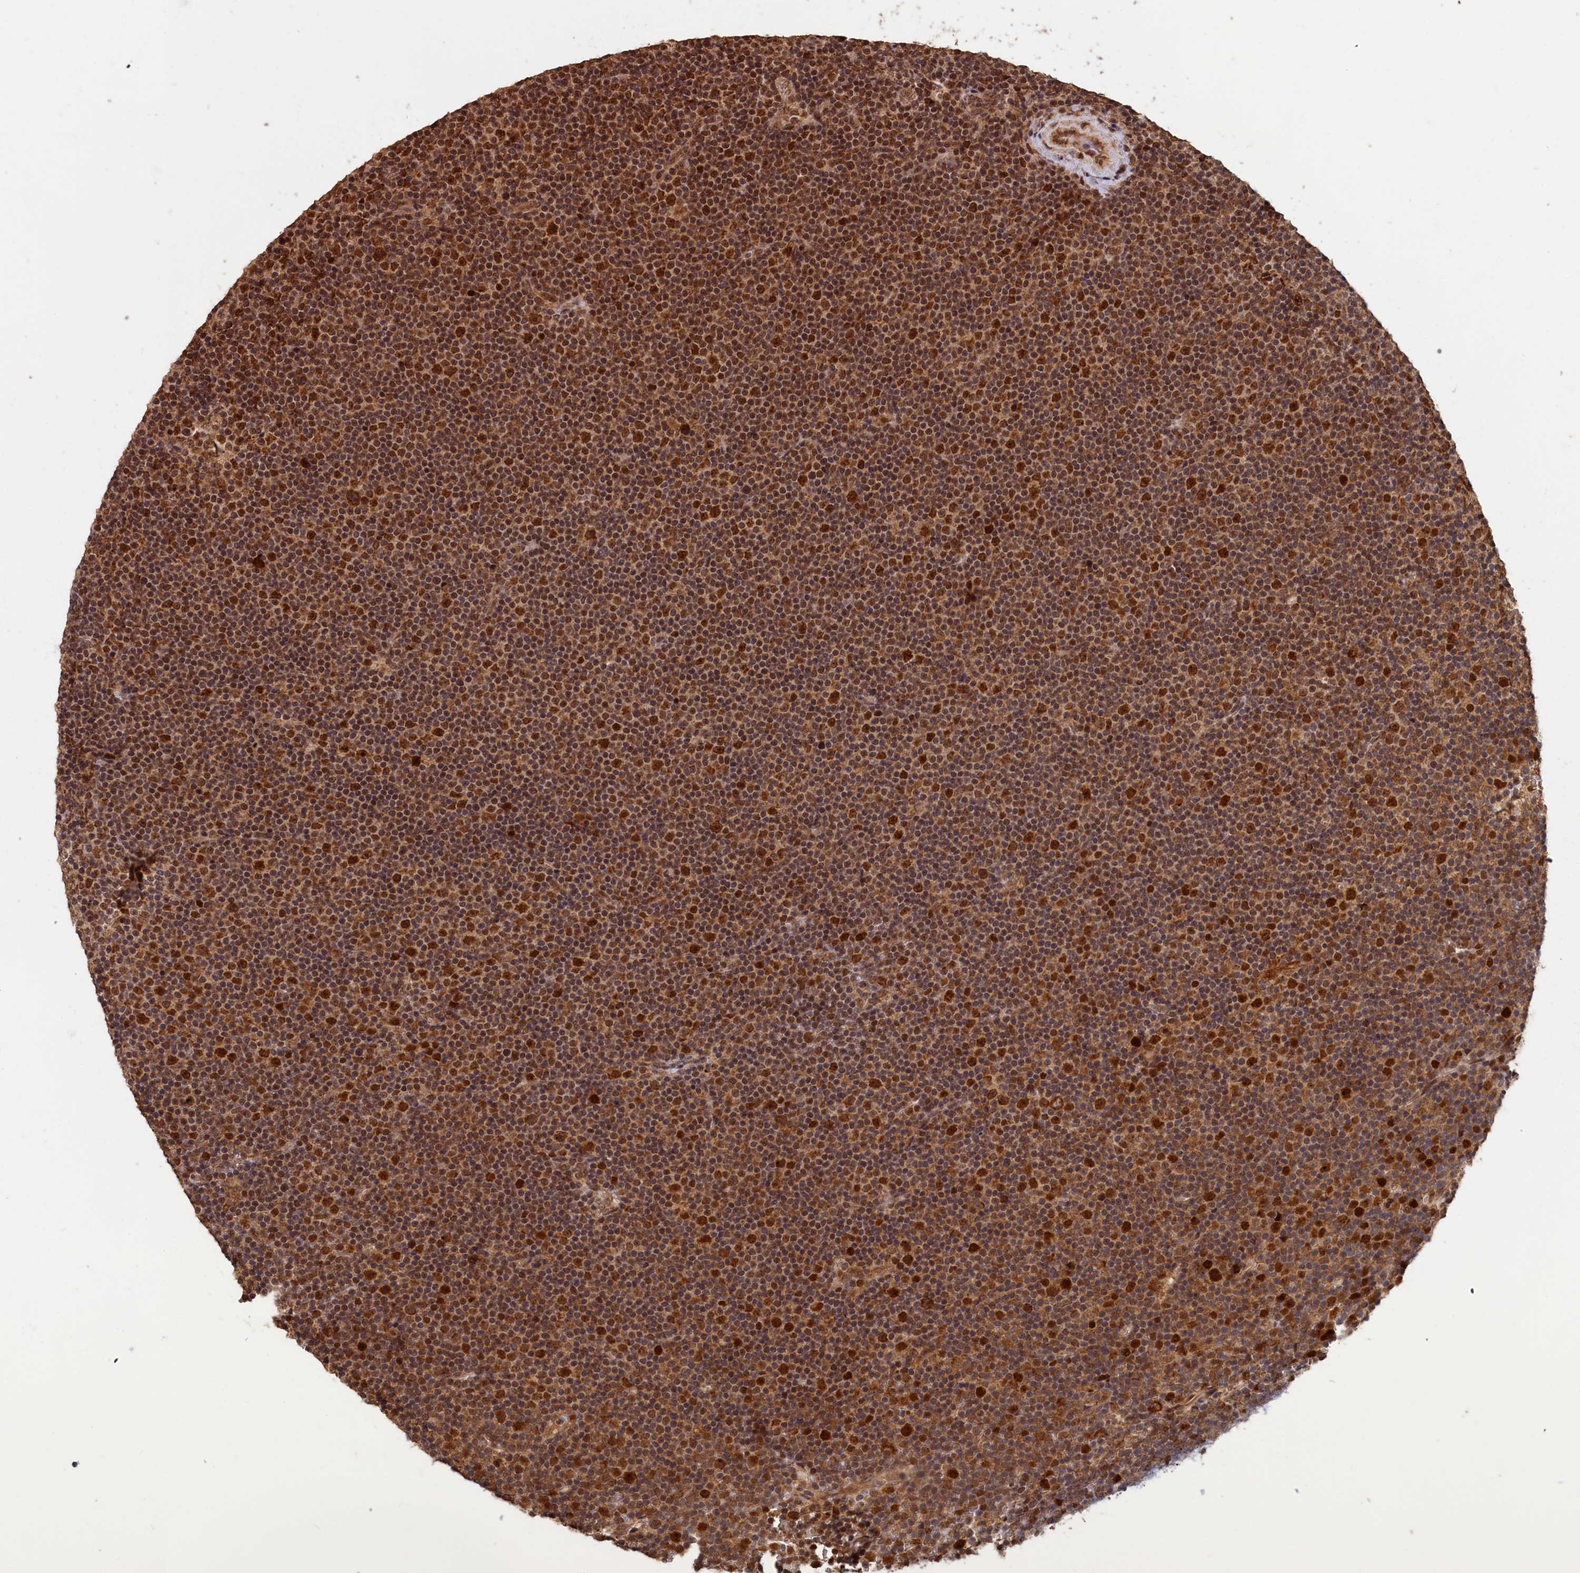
{"staining": {"intensity": "strong", "quantity": "25%-75%", "location": "cytoplasmic/membranous"}, "tissue": "lymphoma", "cell_type": "Tumor cells", "image_type": "cancer", "snomed": [{"axis": "morphology", "description": "Malignant lymphoma, non-Hodgkin's type, Low grade"}, {"axis": "topography", "description": "Lymph node"}], "caption": "Immunohistochemistry (IHC) photomicrograph of neoplastic tissue: malignant lymphoma, non-Hodgkin's type (low-grade) stained using immunohistochemistry displays high levels of strong protein expression localized specifically in the cytoplasmic/membranous of tumor cells, appearing as a cytoplasmic/membranous brown color.", "gene": "BRCA1", "patient": {"sex": "female", "age": 67}}